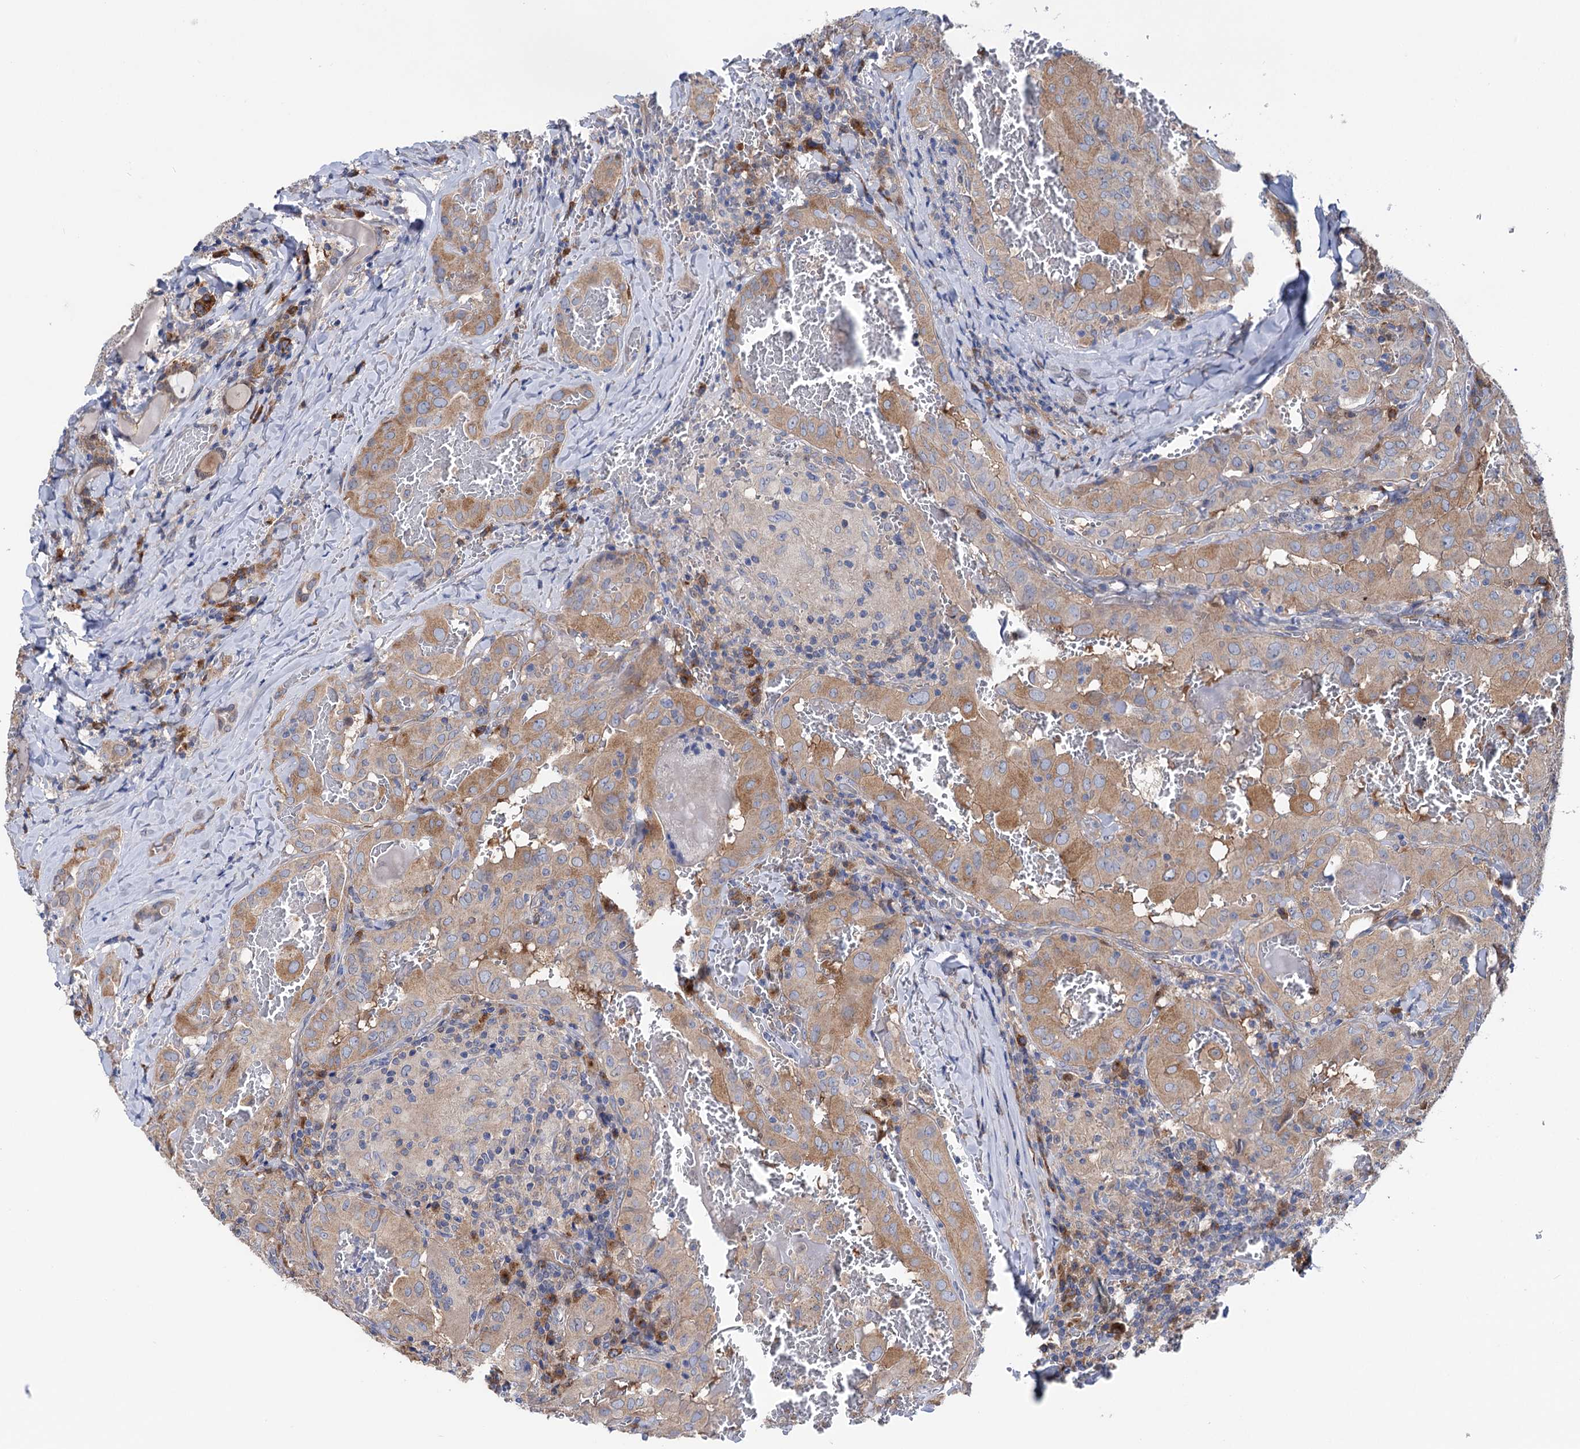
{"staining": {"intensity": "moderate", "quantity": "25%-75%", "location": "cytoplasmic/membranous"}, "tissue": "thyroid cancer", "cell_type": "Tumor cells", "image_type": "cancer", "snomed": [{"axis": "morphology", "description": "Papillary adenocarcinoma, NOS"}, {"axis": "topography", "description": "Thyroid gland"}], "caption": "High-magnification brightfield microscopy of thyroid papillary adenocarcinoma stained with DAB (3,3'-diaminobenzidine) (brown) and counterstained with hematoxylin (blue). tumor cells exhibit moderate cytoplasmic/membranous expression is seen in about25%-75% of cells.", "gene": "ZNRD2", "patient": {"sex": "female", "age": 72}}